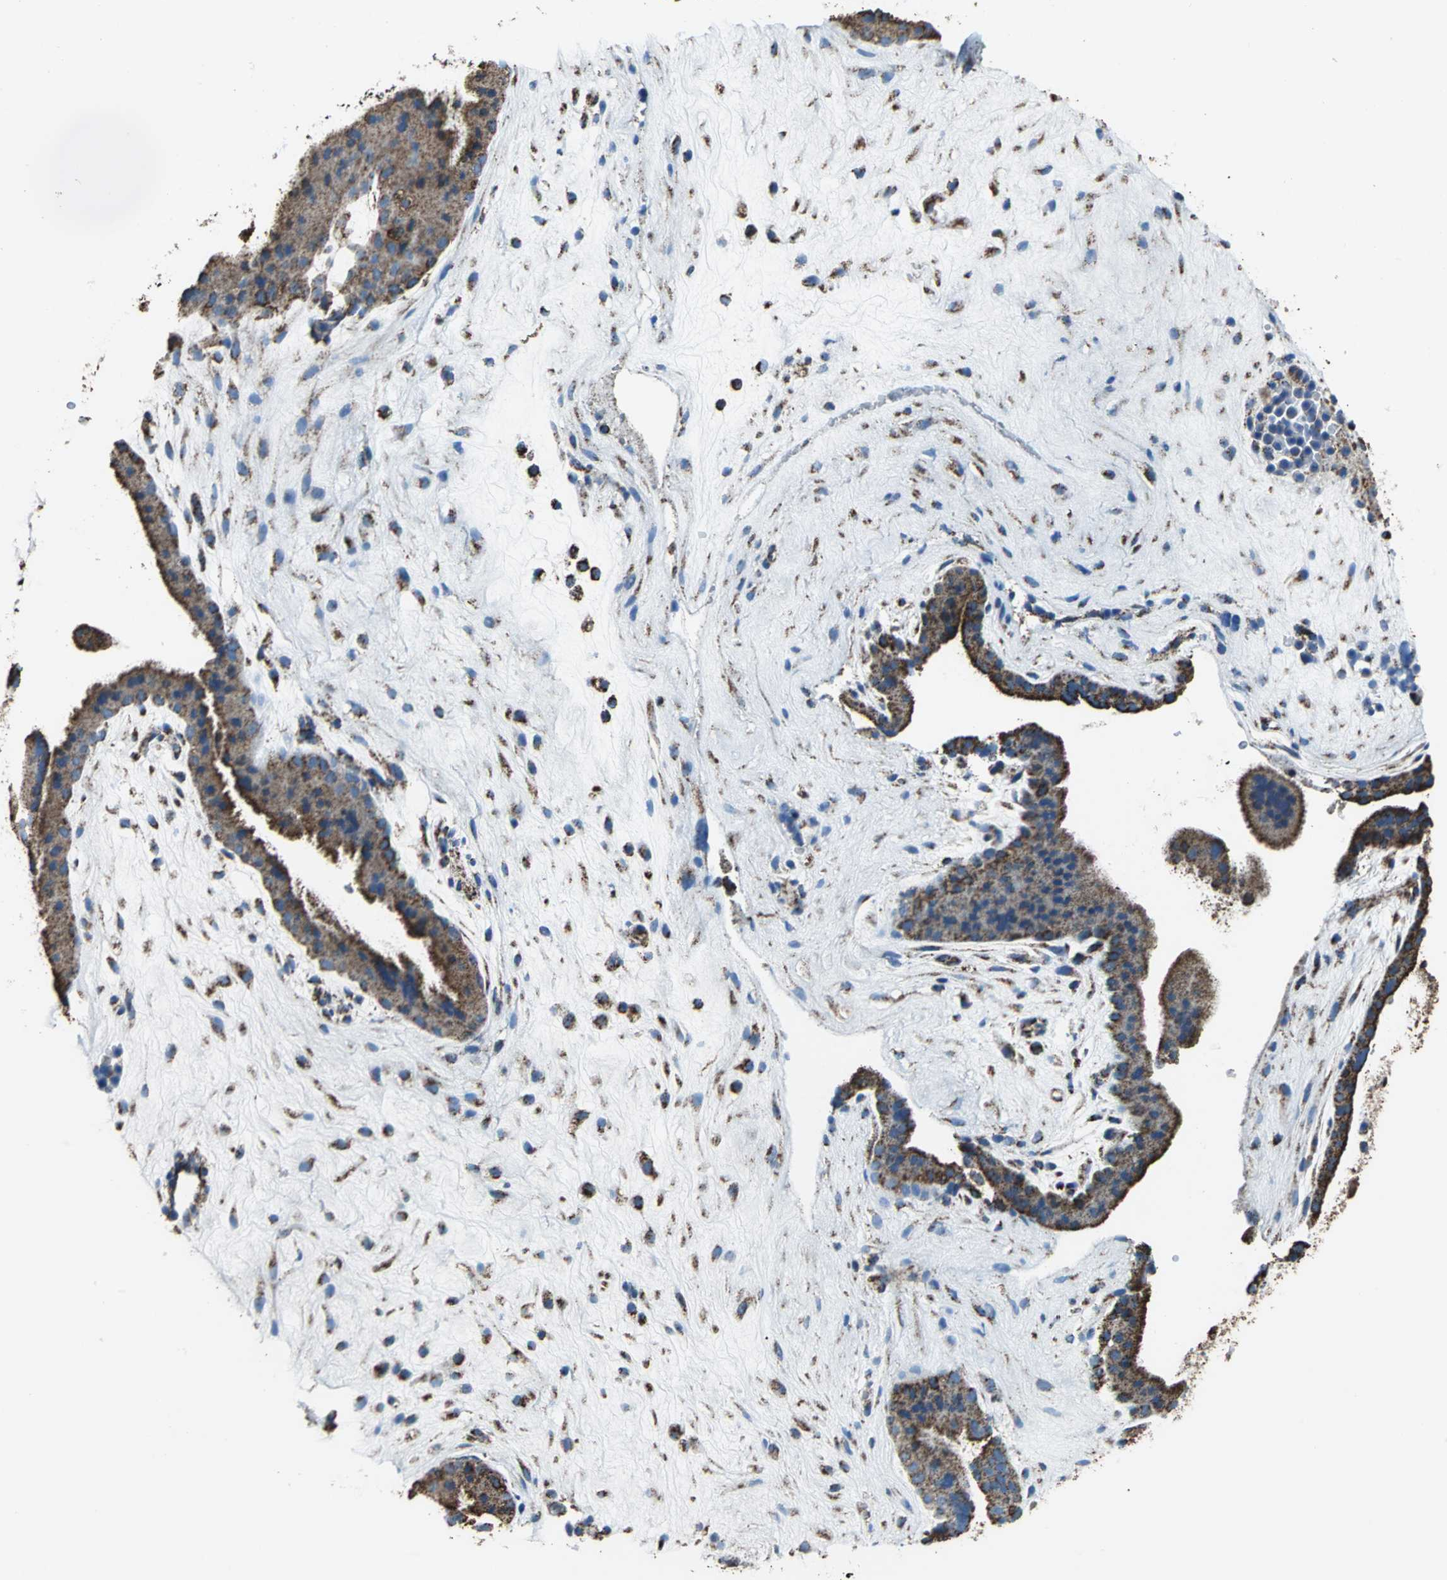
{"staining": {"intensity": "moderate", "quantity": ">75%", "location": "cytoplasmic/membranous"}, "tissue": "placenta", "cell_type": "Decidual cells", "image_type": "normal", "snomed": [{"axis": "morphology", "description": "Normal tissue, NOS"}, {"axis": "topography", "description": "Placenta"}], "caption": "The immunohistochemical stain shows moderate cytoplasmic/membranous expression in decidual cells of unremarkable placenta.", "gene": "ECH1", "patient": {"sex": "female", "age": 19}}